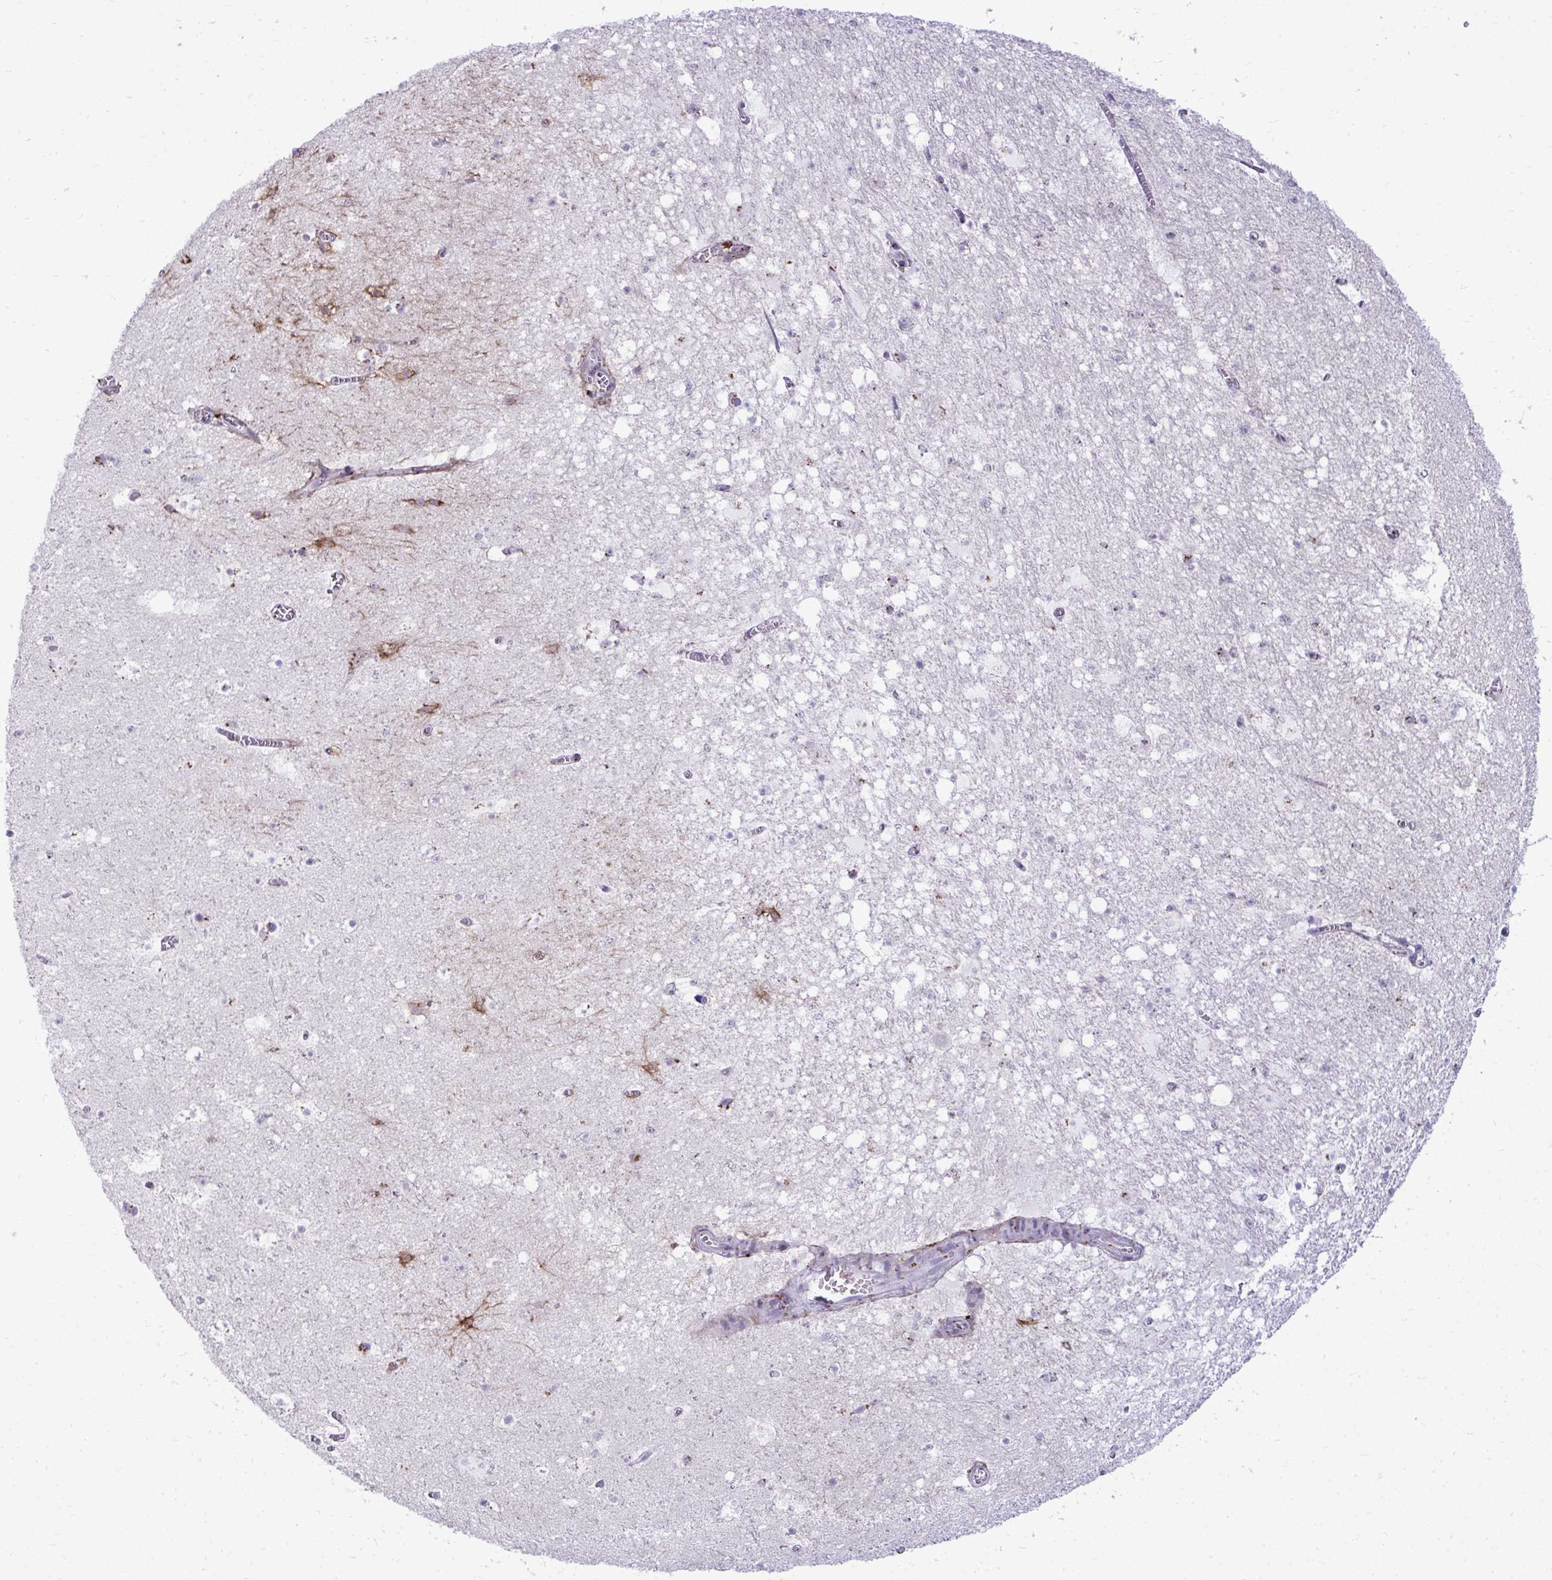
{"staining": {"intensity": "moderate", "quantity": "<25%", "location": "cytoplasmic/membranous"}, "tissue": "hippocampus", "cell_type": "Glial cells", "image_type": "normal", "snomed": [{"axis": "morphology", "description": "Normal tissue, NOS"}, {"axis": "topography", "description": "Hippocampus"}], "caption": "This histopathology image reveals immunohistochemistry (IHC) staining of unremarkable hippocampus, with low moderate cytoplasmic/membranous staining in about <25% of glial cells.", "gene": "DTX4", "patient": {"sex": "female", "age": 42}}